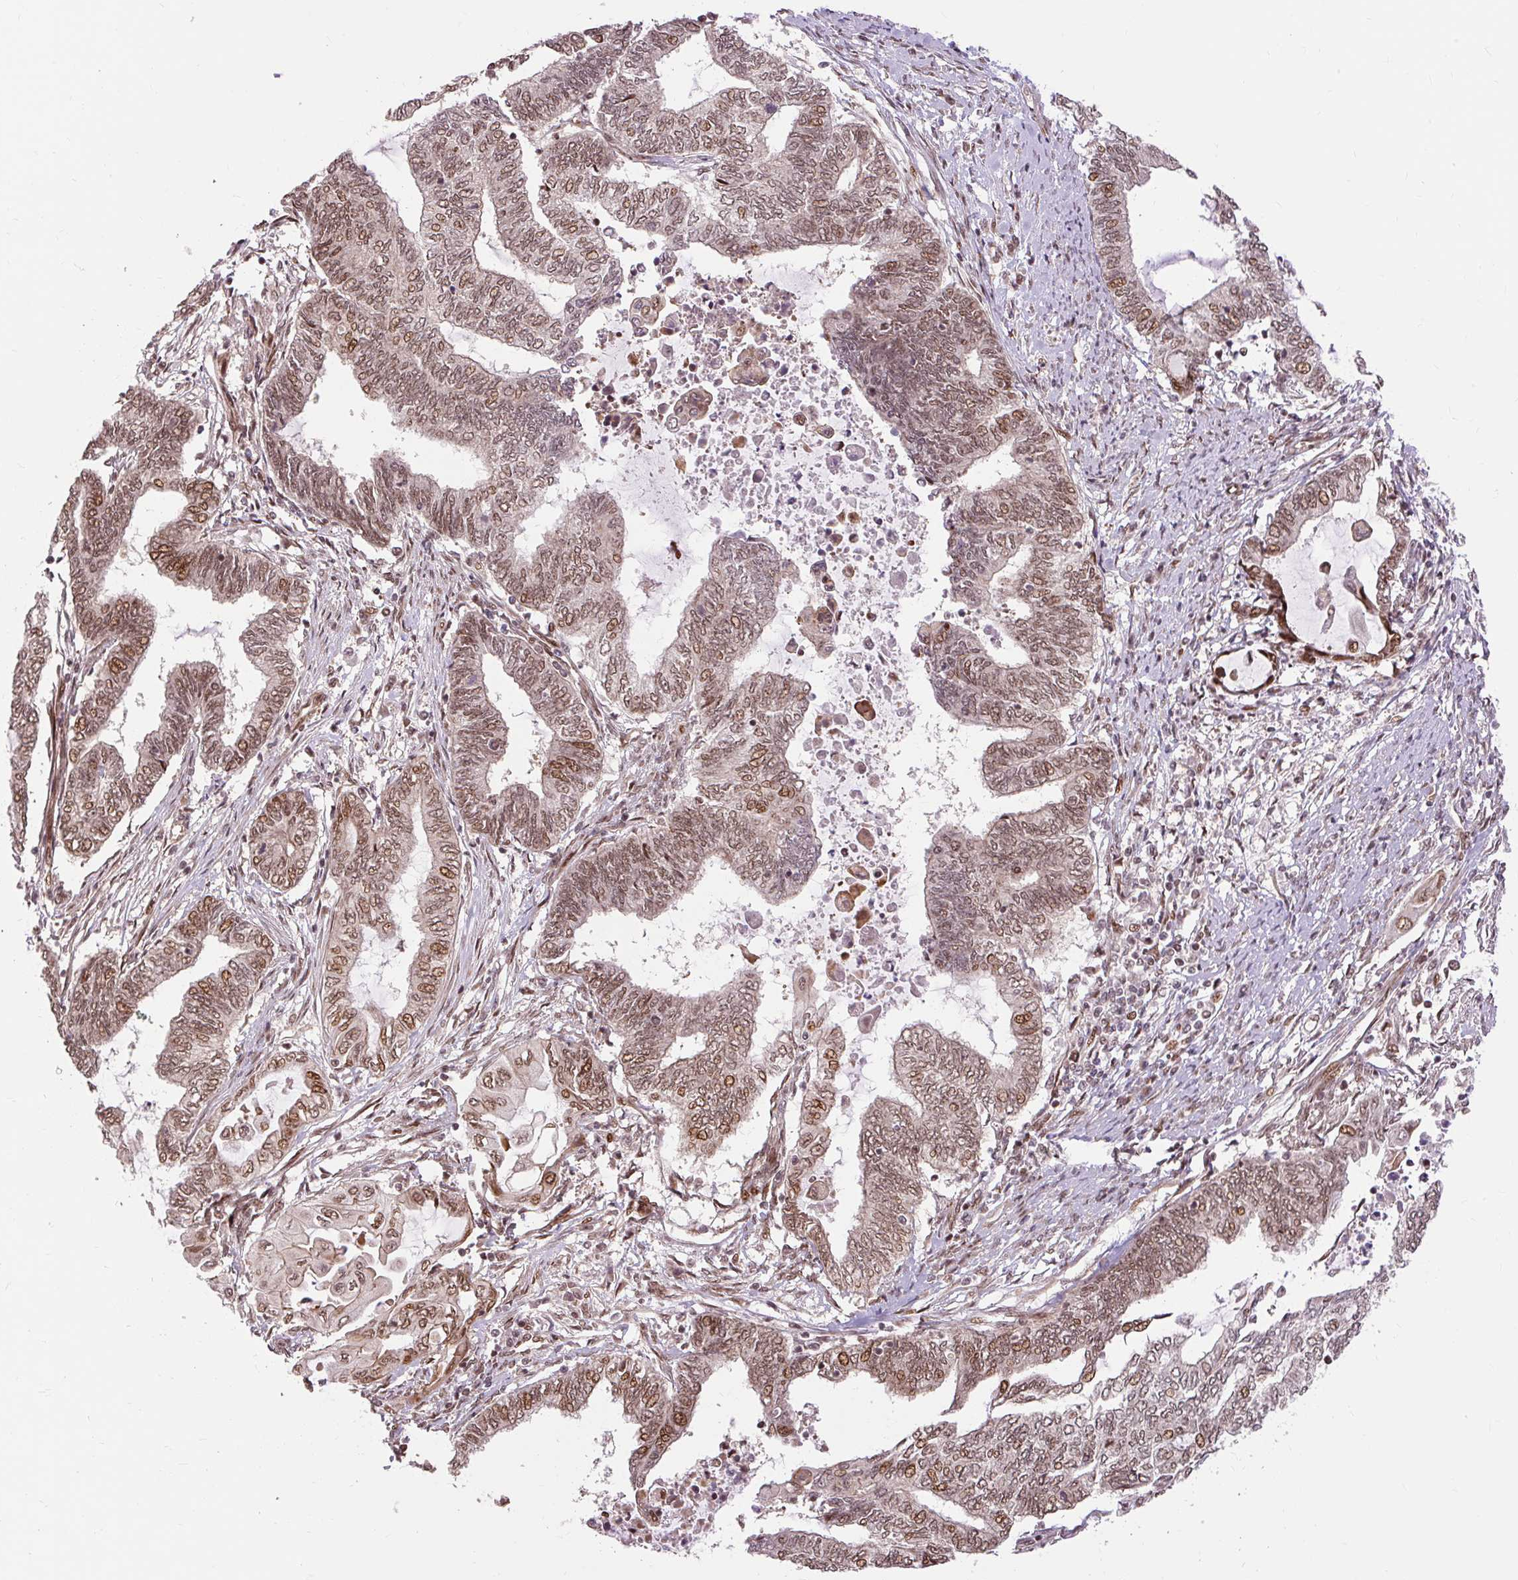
{"staining": {"intensity": "moderate", "quantity": ">75%", "location": "nuclear"}, "tissue": "endometrial cancer", "cell_type": "Tumor cells", "image_type": "cancer", "snomed": [{"axis": "morphology", "description": "Adenocarcinoma, NOS"}, {"axis": "topography", "description": "Uterus"}, {"axis": "topography", "description": "Endometrium"}], "caption": "Tumor cells show medium levels of moderate nuclear expression in about >75% of cells in endometrial adenocarcinoma.", "gene": "MECOM", "patient": {"sex": "female", "age": 70}}